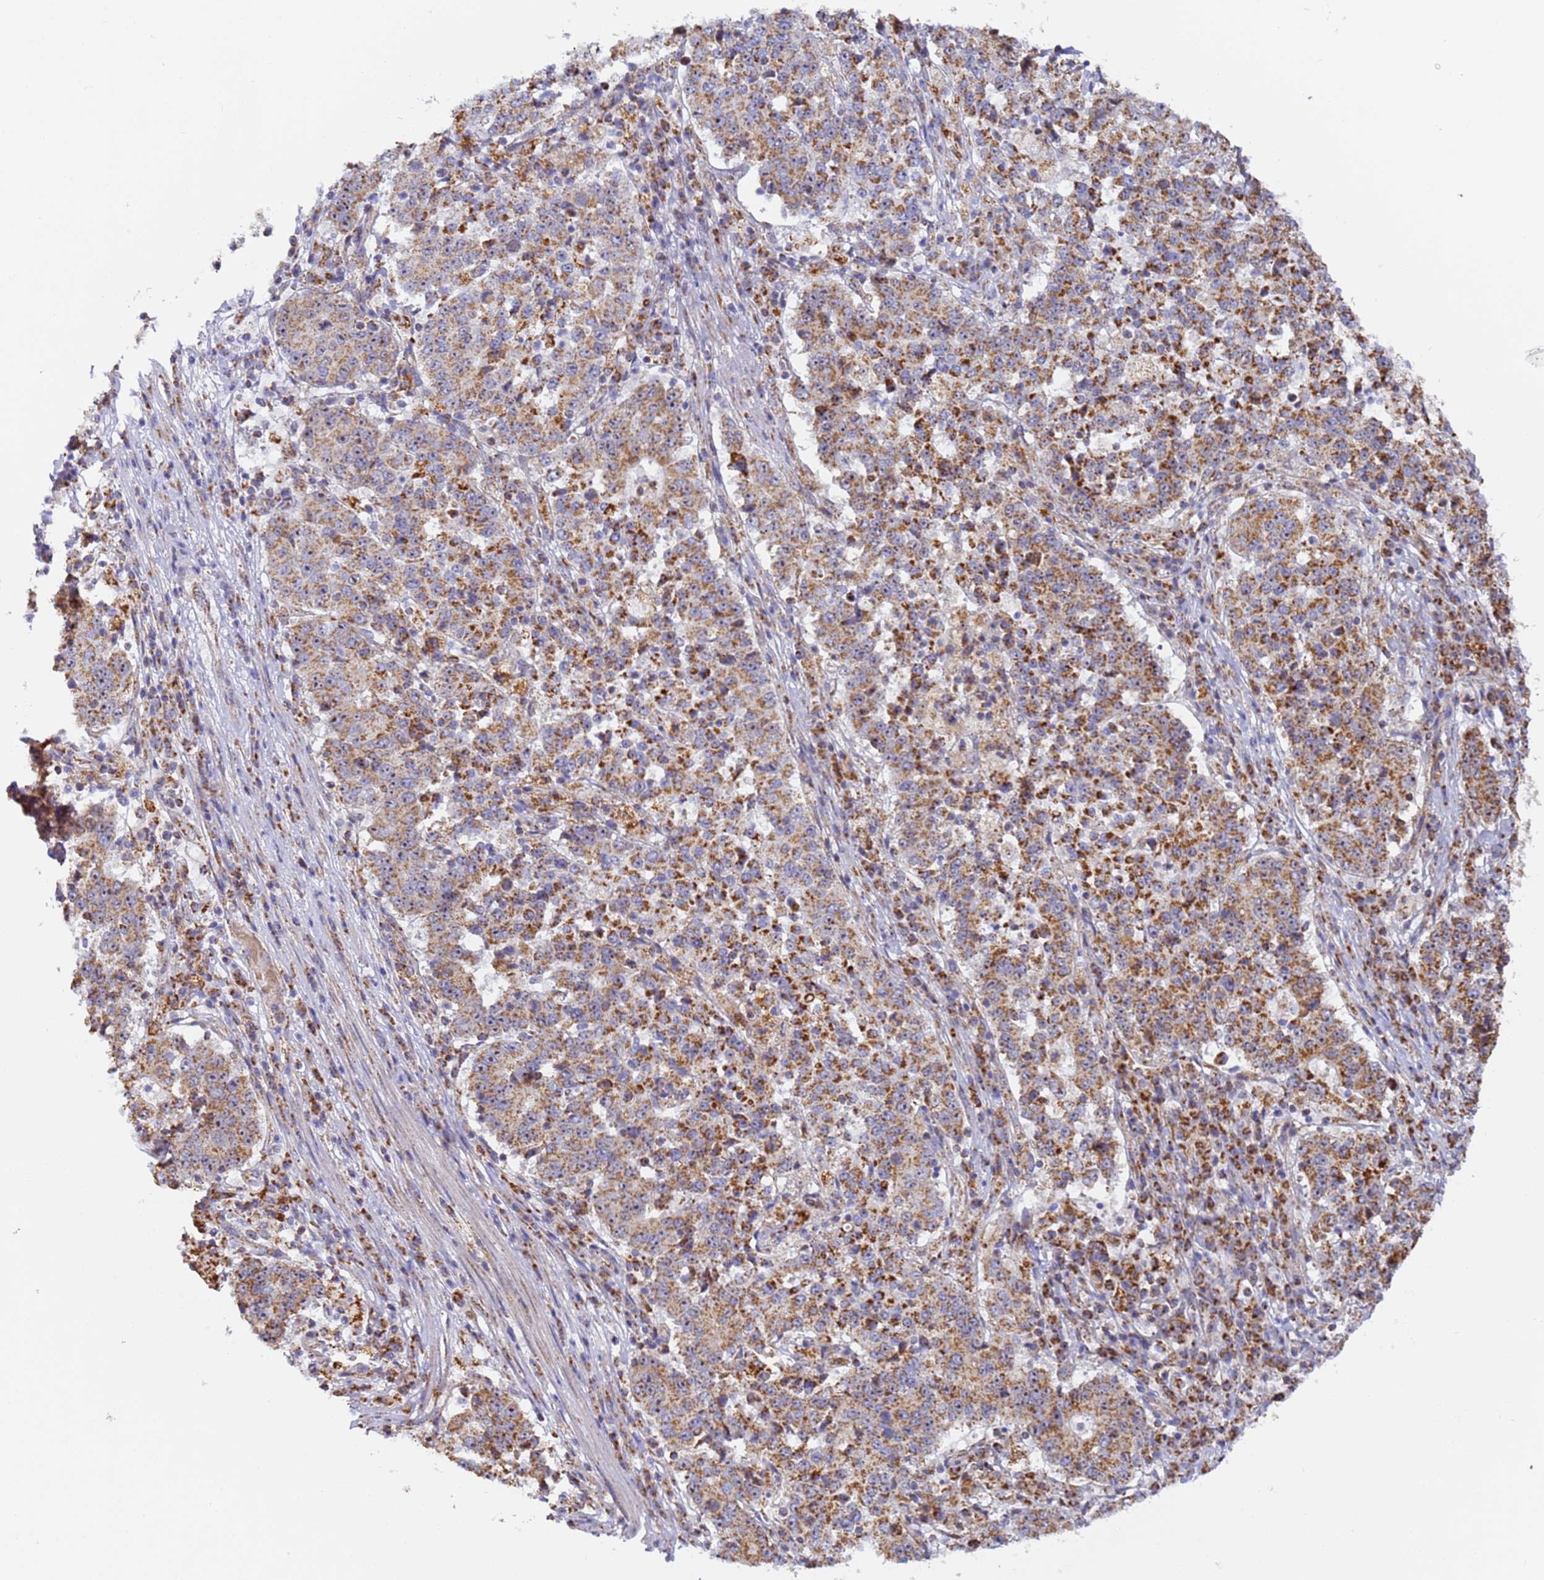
{"staining": {"intensity": "moderate", "quantity": ">75%", "location": "cytoplasmic/membranous"}, "tissue": "stomach cancer", "cell_type": "Tumor cells", "image_type": "cancer", "snomed": [{"axis": "morphology", "description": "Adenocarcinoma, NOS"}, {"axis": "topography", "description": "Stomach"}], "caption": "DAB (3,3'-diaminobenzidine) immunohistochemical staining of stomach adenocarcinoma shows moderate cytoplasmic/membranous protein expression in approximately >75% of tumor cells.", "gene": "FRG2C", "patient": {"sex": "male", "age": 59}}